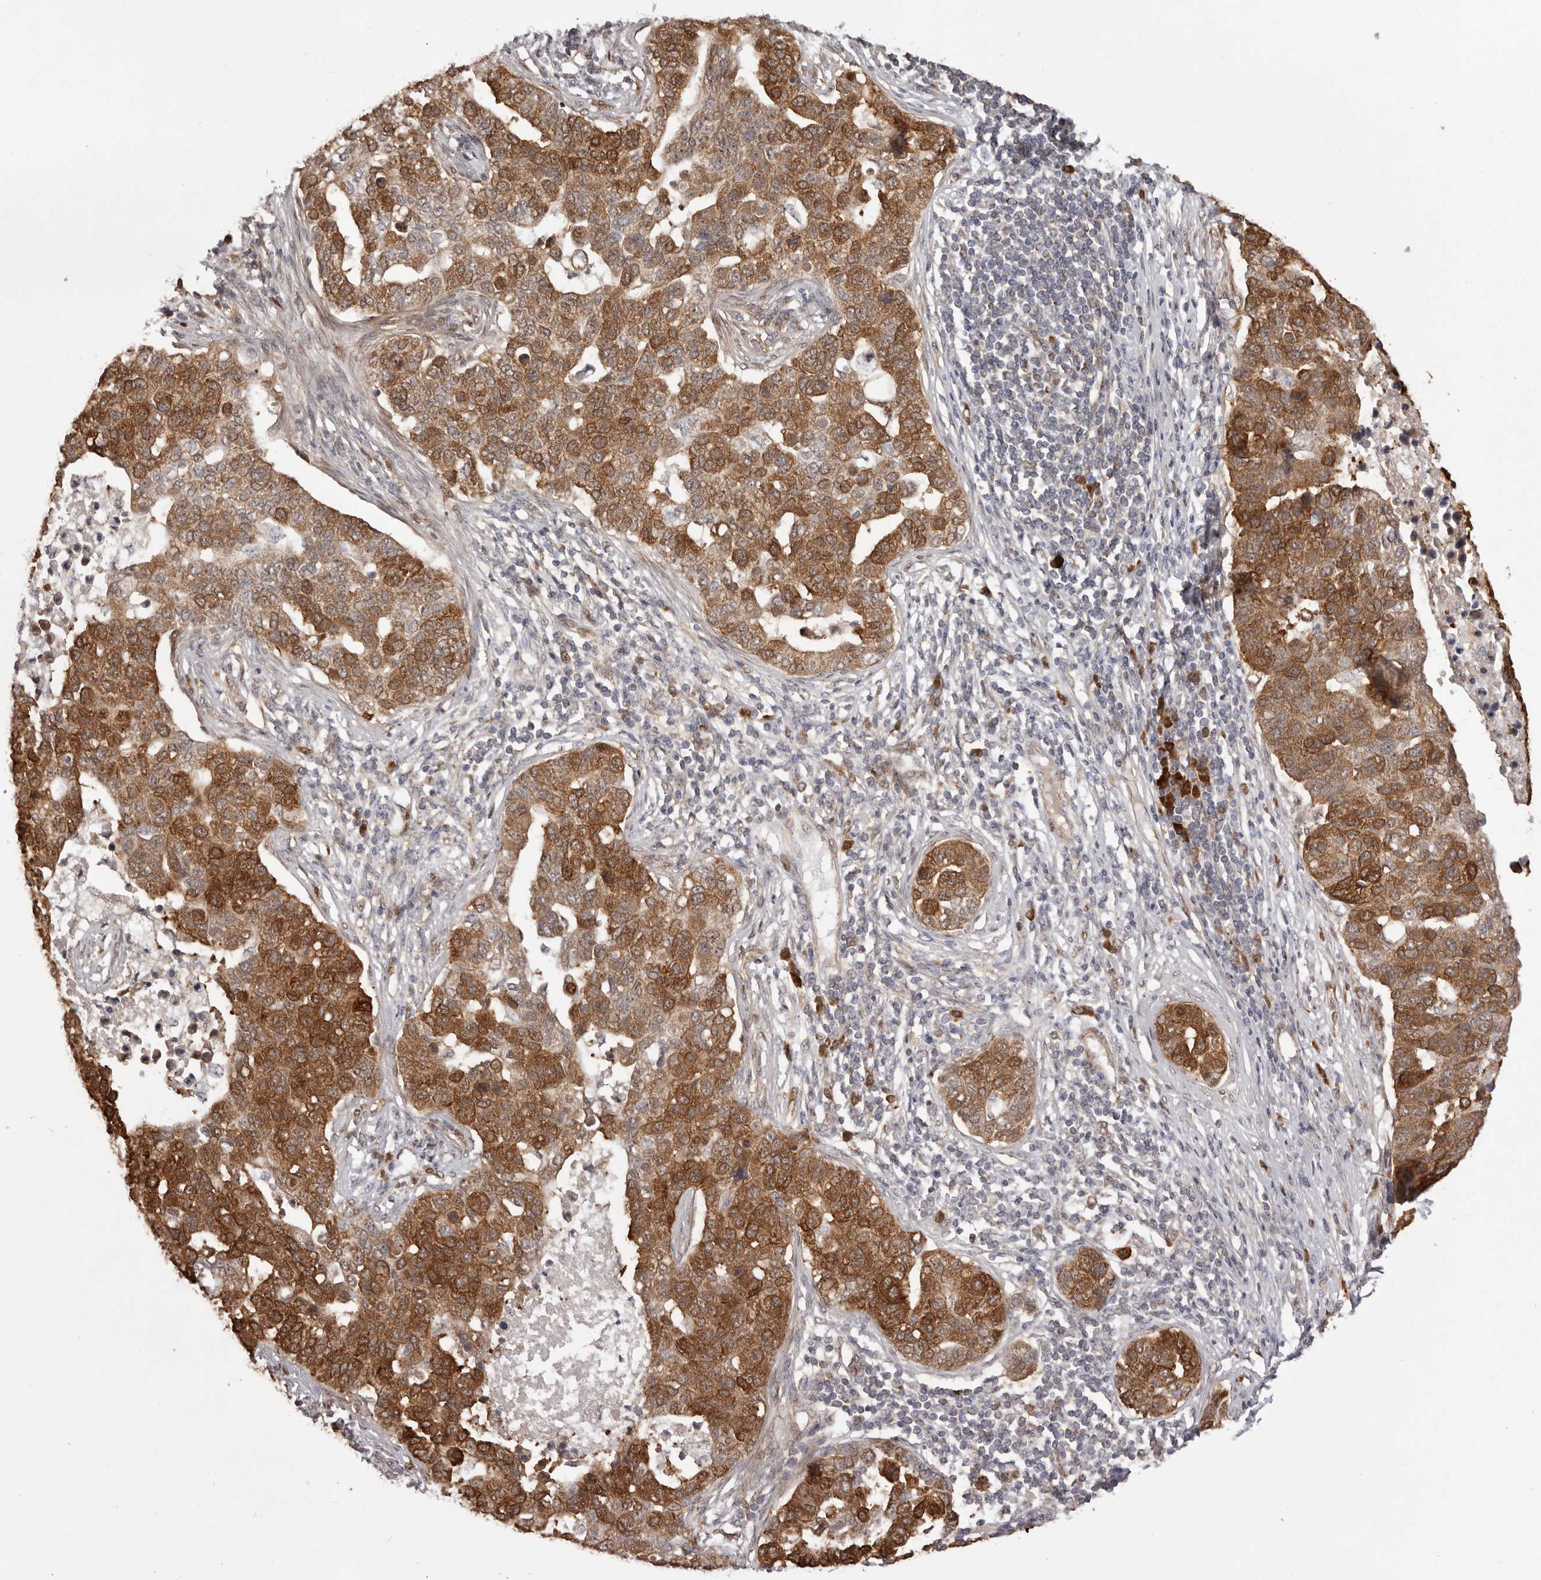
{"staining": {"intensity": "strong", "quantity": ">75%", "location": "cytoplasmic/membranous"}, "tissue": "pancreatic cancer", "cell_type": "Tumor cells", "image_type": "cancer", "snomed": [{"axis": "morphology", "description": "Adenocarcinoma, NOS"}, {"axis": "topography", "description": "Pancreas"}], "caption": "Pancreatic cancer (adenocarcinoma) stained for a protein shows strong cytoplasmic/membranous positivity in tumor cells. (Stains: DAB in brown, nuclei in blue, Microscopy: brightfield microscopy at high magnification).", "gene": "GFOD1", "patient": {"sex": "female", "age": 61}}